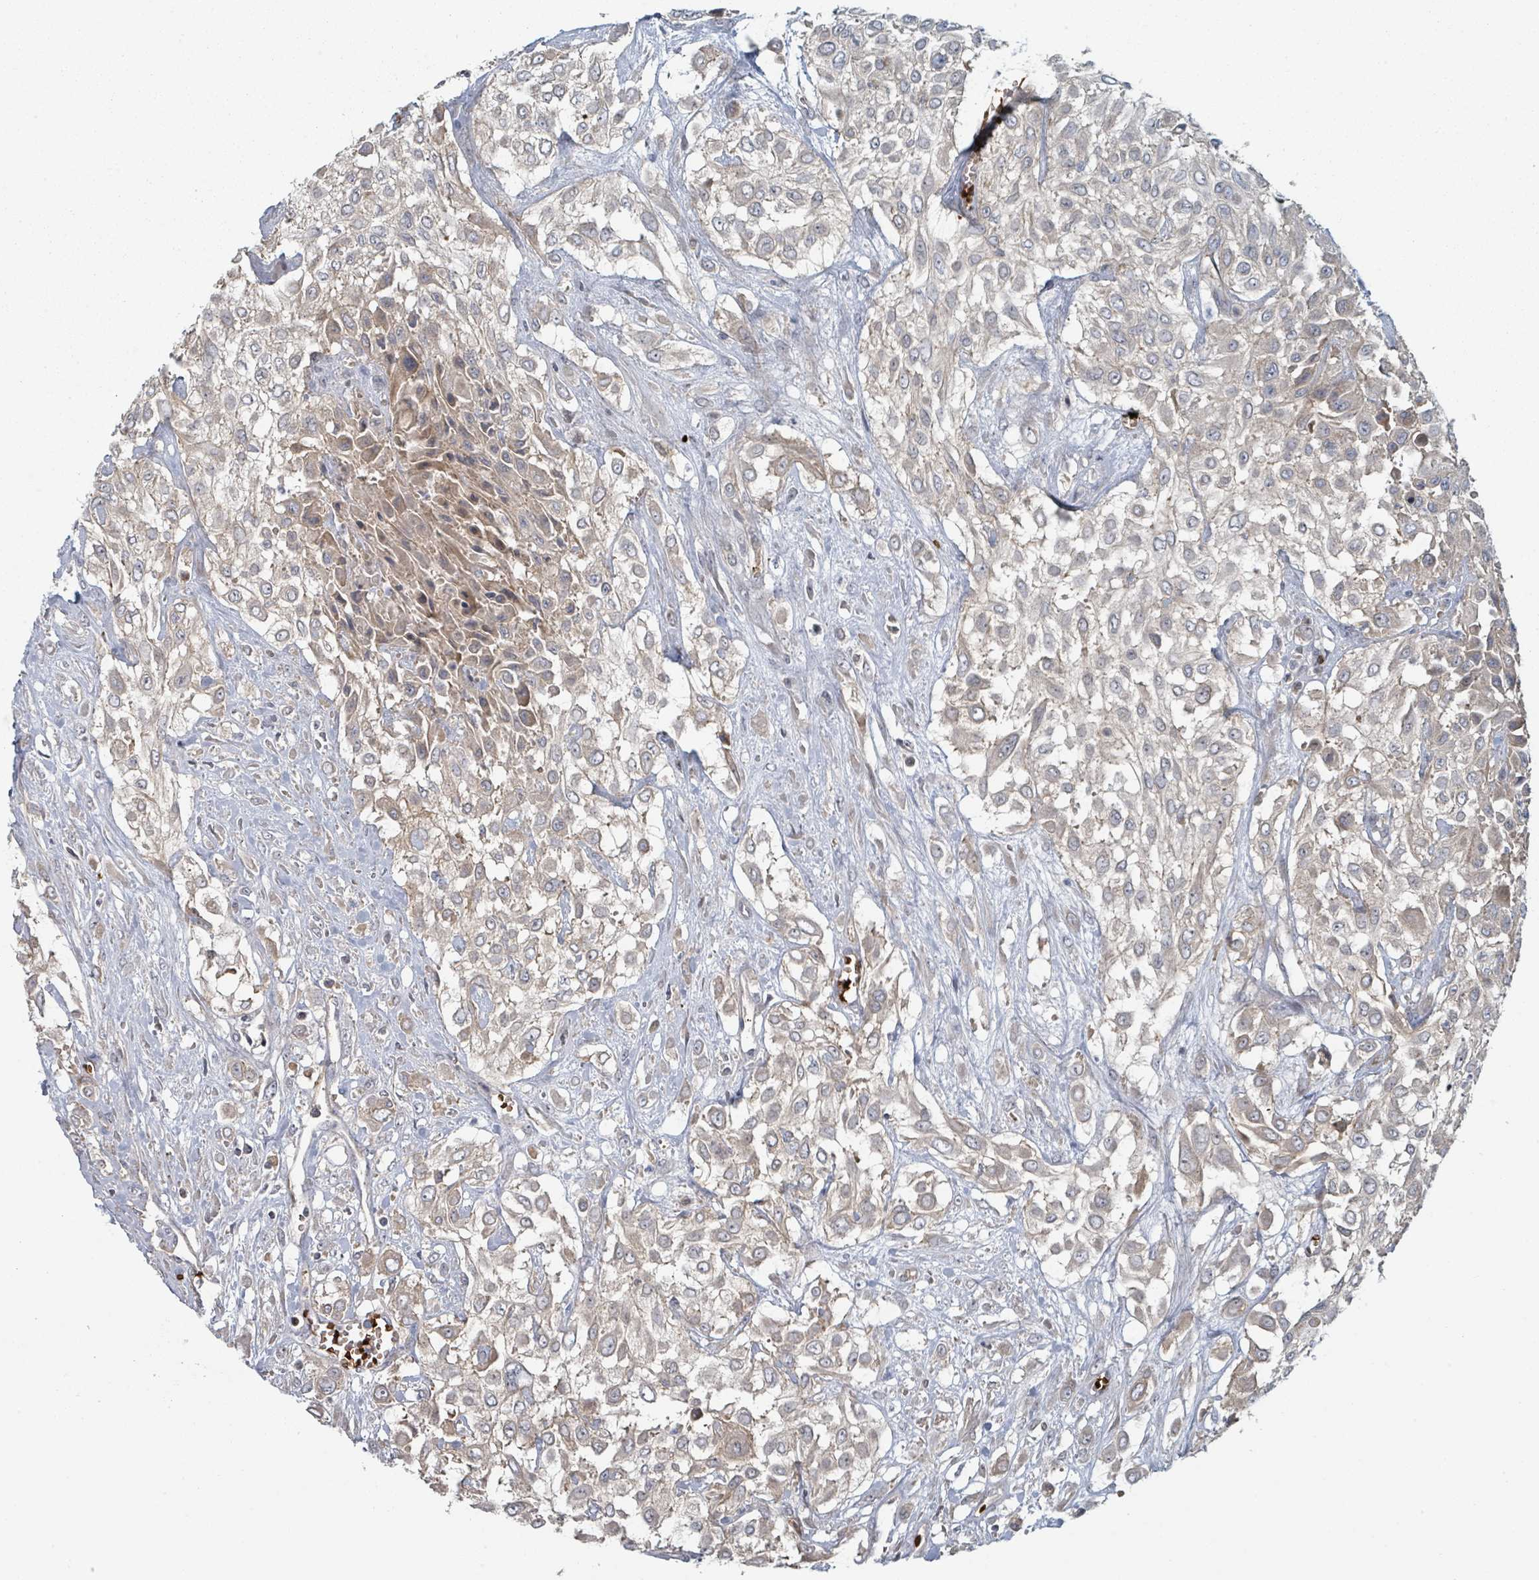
{"staining": {"intensity": "negative", "quantity": "none", "location": "none"}, "tissue": "urothelial cancer", "cell_type": "Tumor cells", "image_type": "cancer", "snomed": [{"axis": "morphology", "description": "Urothelial carcinoma, High grade"}, {"axis": "topography", "description": "Urinary bladder"}], "caption": "Histopathology image shows no protein positivity in tumor cells of urothelial cancer tissue. (DAB IHC visualized using brightfield microscopy, high magnification).", "gene": "TRPC4AP", "patient": {"sex": "male", "age": 57}}